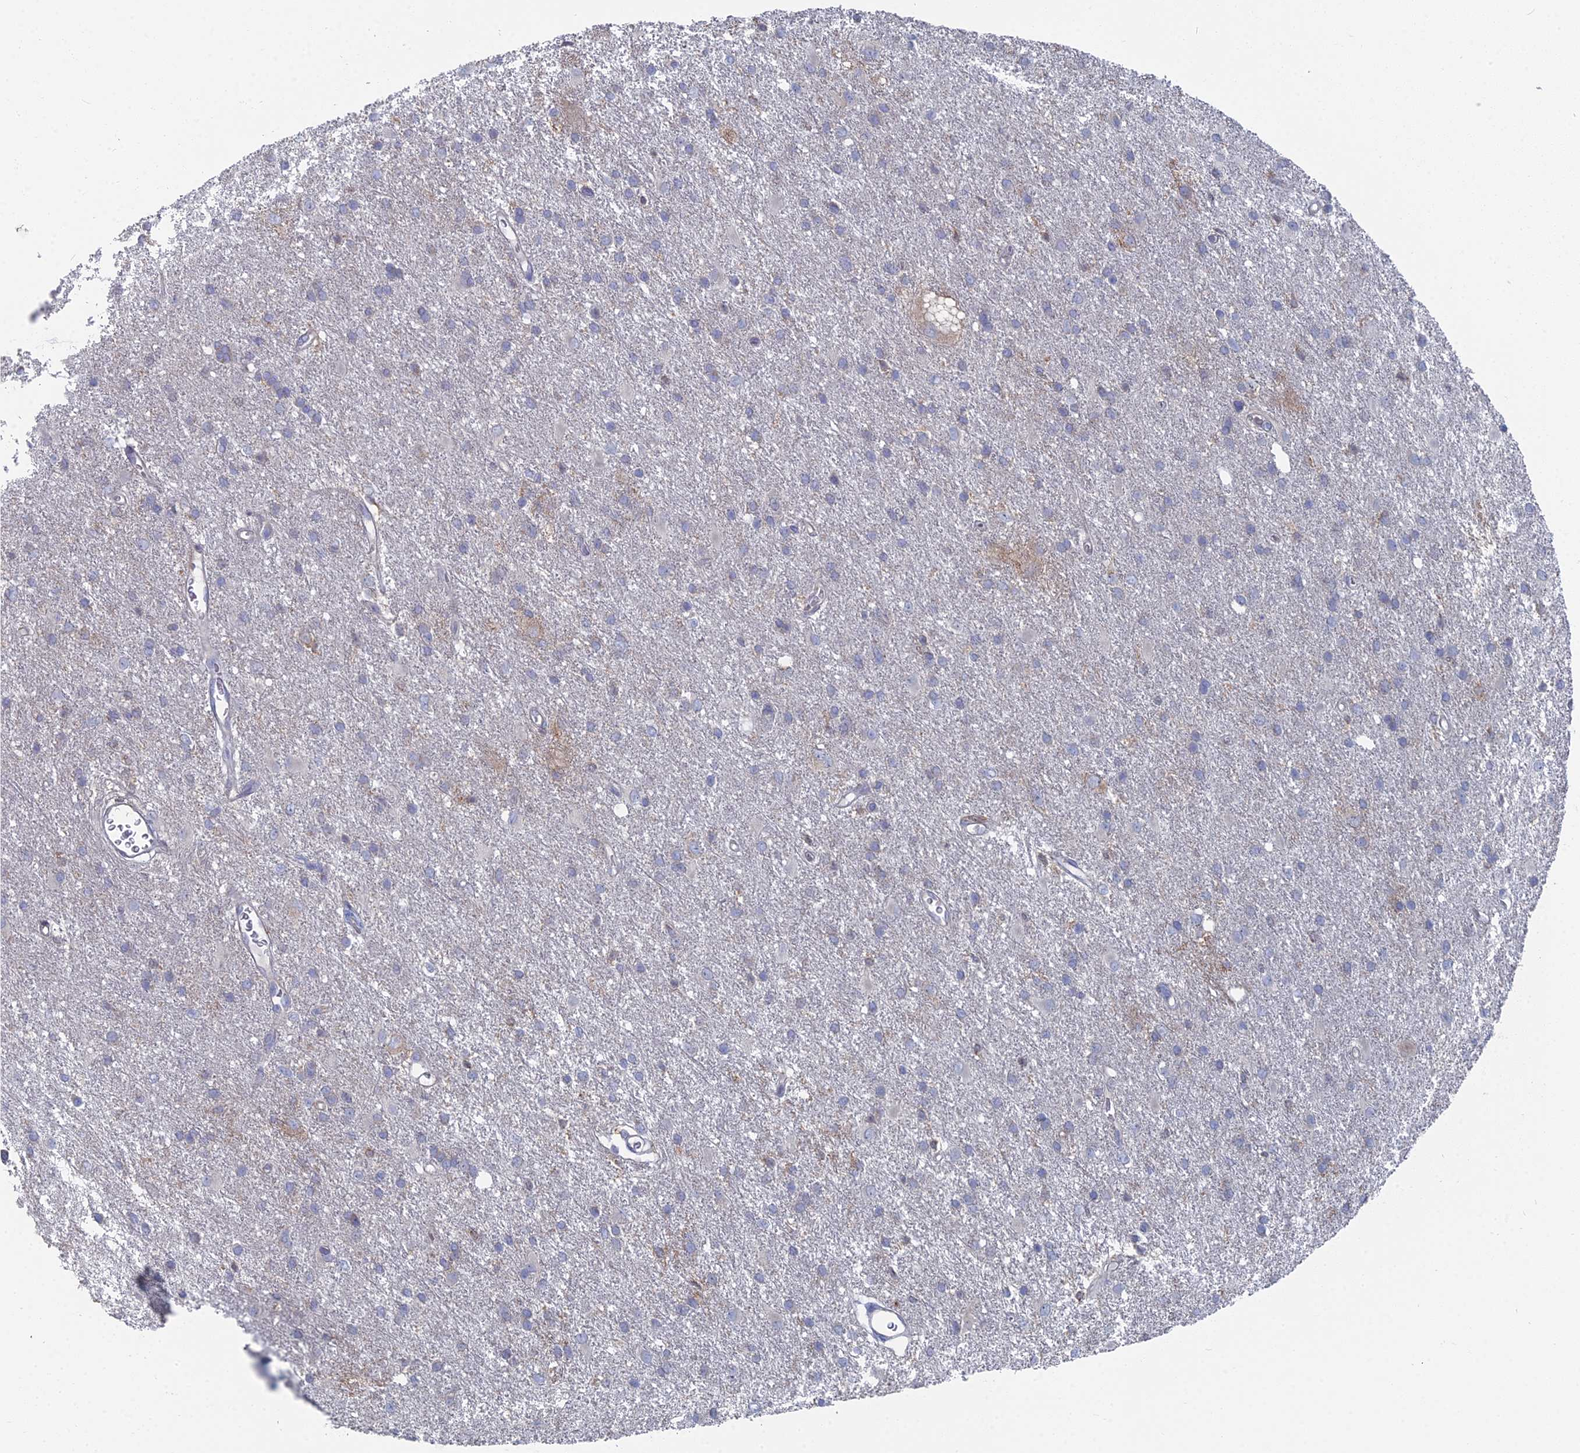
{"staining": {"intensity": "negative", "quantity": "none", "location": "none"}, "tissue": "glioma", "cell_type": "Tumor cells", "image_type": "cancer", "snomed": [{"axis": "morphology", "description": "Glioma, malignant, High grade"}, {"axis": "topography", "description": "Brain"}], "caption": "Immunohistochemical staining of human glioma displays no significant positivity in tumor cells.", "gene": "CCDC149", "patient": {"sex": "female", "age": 50}}